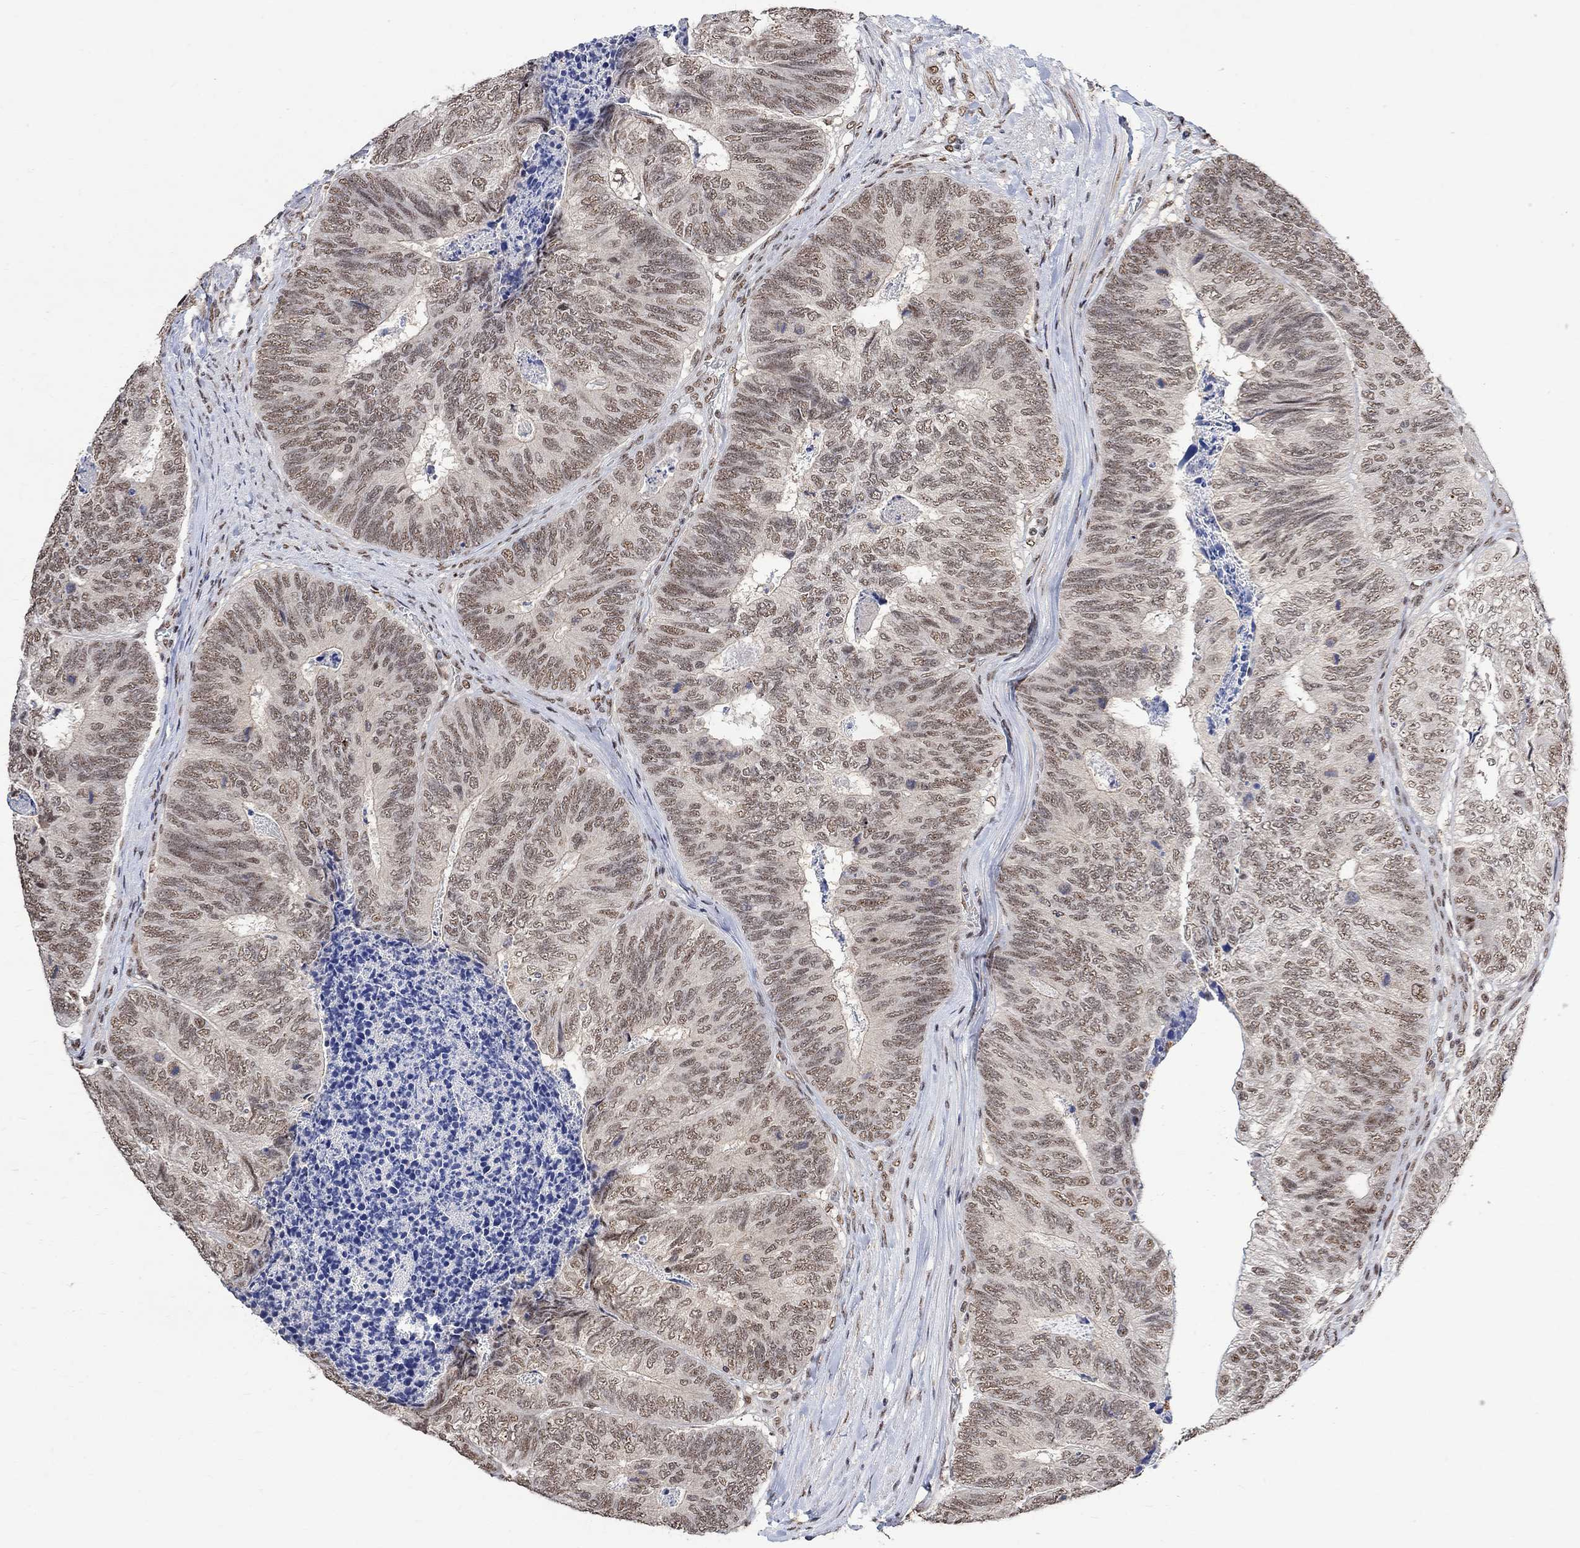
{"staining": {"intensity": "weak", "quantity": ">75%", "location": "nuclear"}, "tissue": "colorectal cancer", "cell_type": "Tumor cells", "image_type": "cancer", "snomed": [{"axis": "morphology", "description": "Adenocarcinoma, NOS"}, {"axis": "topography", "description": "Colon"}], "caption": "Immunohistochemistry (IHC) micrograph of neoplastic tissue: adenocarcinoma (colorectal) stained using IHC demonstrates low levels of weak protein expression localized specifically in the nuclear of tumor cells, appearing as a nuclear brown color.", "gene": "E4F1", "patient": {"sex": "female", "age": 67}}